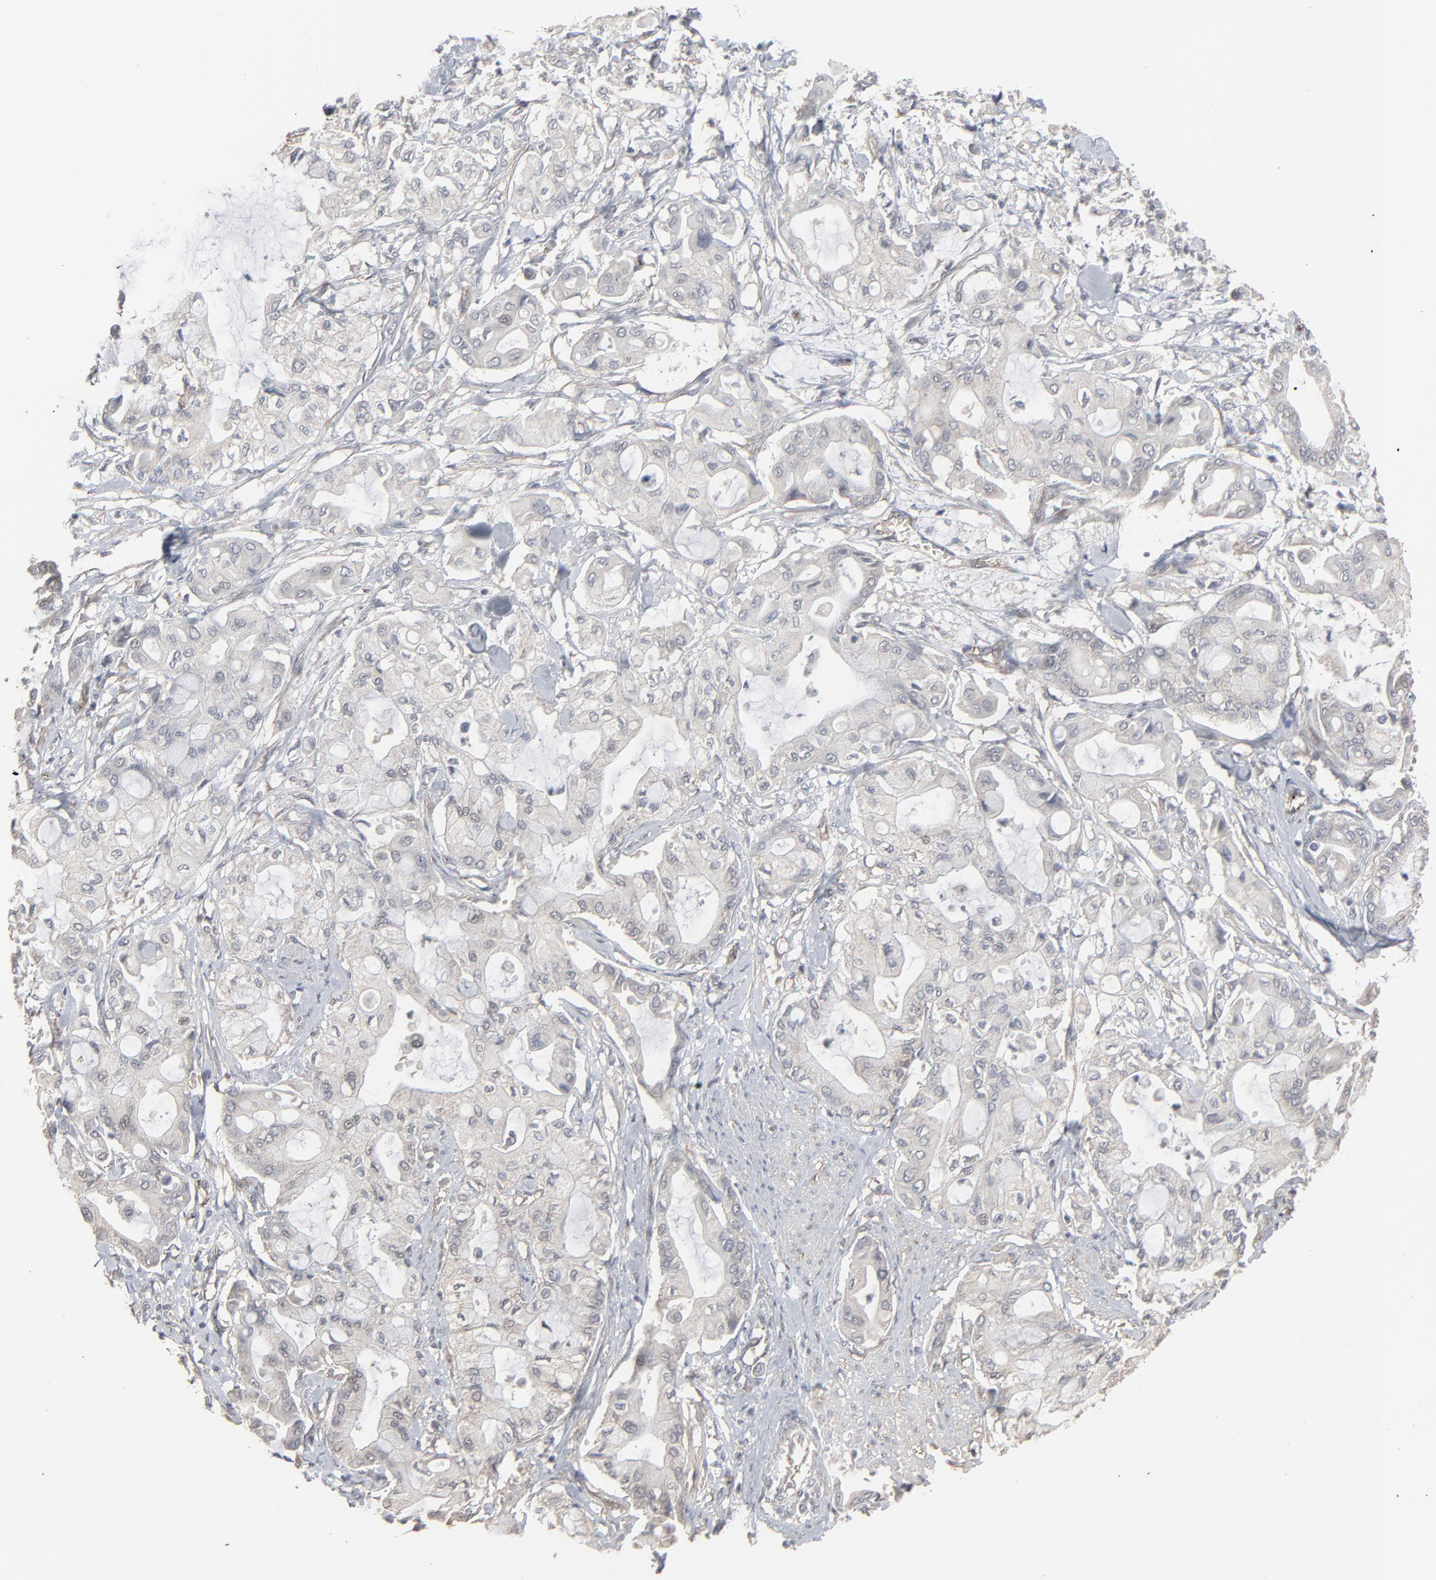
{"staining": {"intensity": "negative", "quantity": "none", "location": "none"}, "tissue": "pancreatic cancer", "cell_type": "Tumor cells", "image_type": "cancer", "snomed": [{"axis": "morphology", "description": "Adenocarcinoma, NOS"}, {"axis": "morphology", "description": "Adenocarcinoma, metastatic, NOS"}, {"axis": "topography", "description": "Lymph node"}, {"axis": "topography", "description": "Pancreas"}, {"axis": "topography", "description": "Duodenum"}], "caption": "Adenocarcinoma (pancreatic) was stained to show a protein in brown. There is no significant expression in tumor cells.", "gene": "JAM3", "patient": {"sex": "female", "age": 64}}